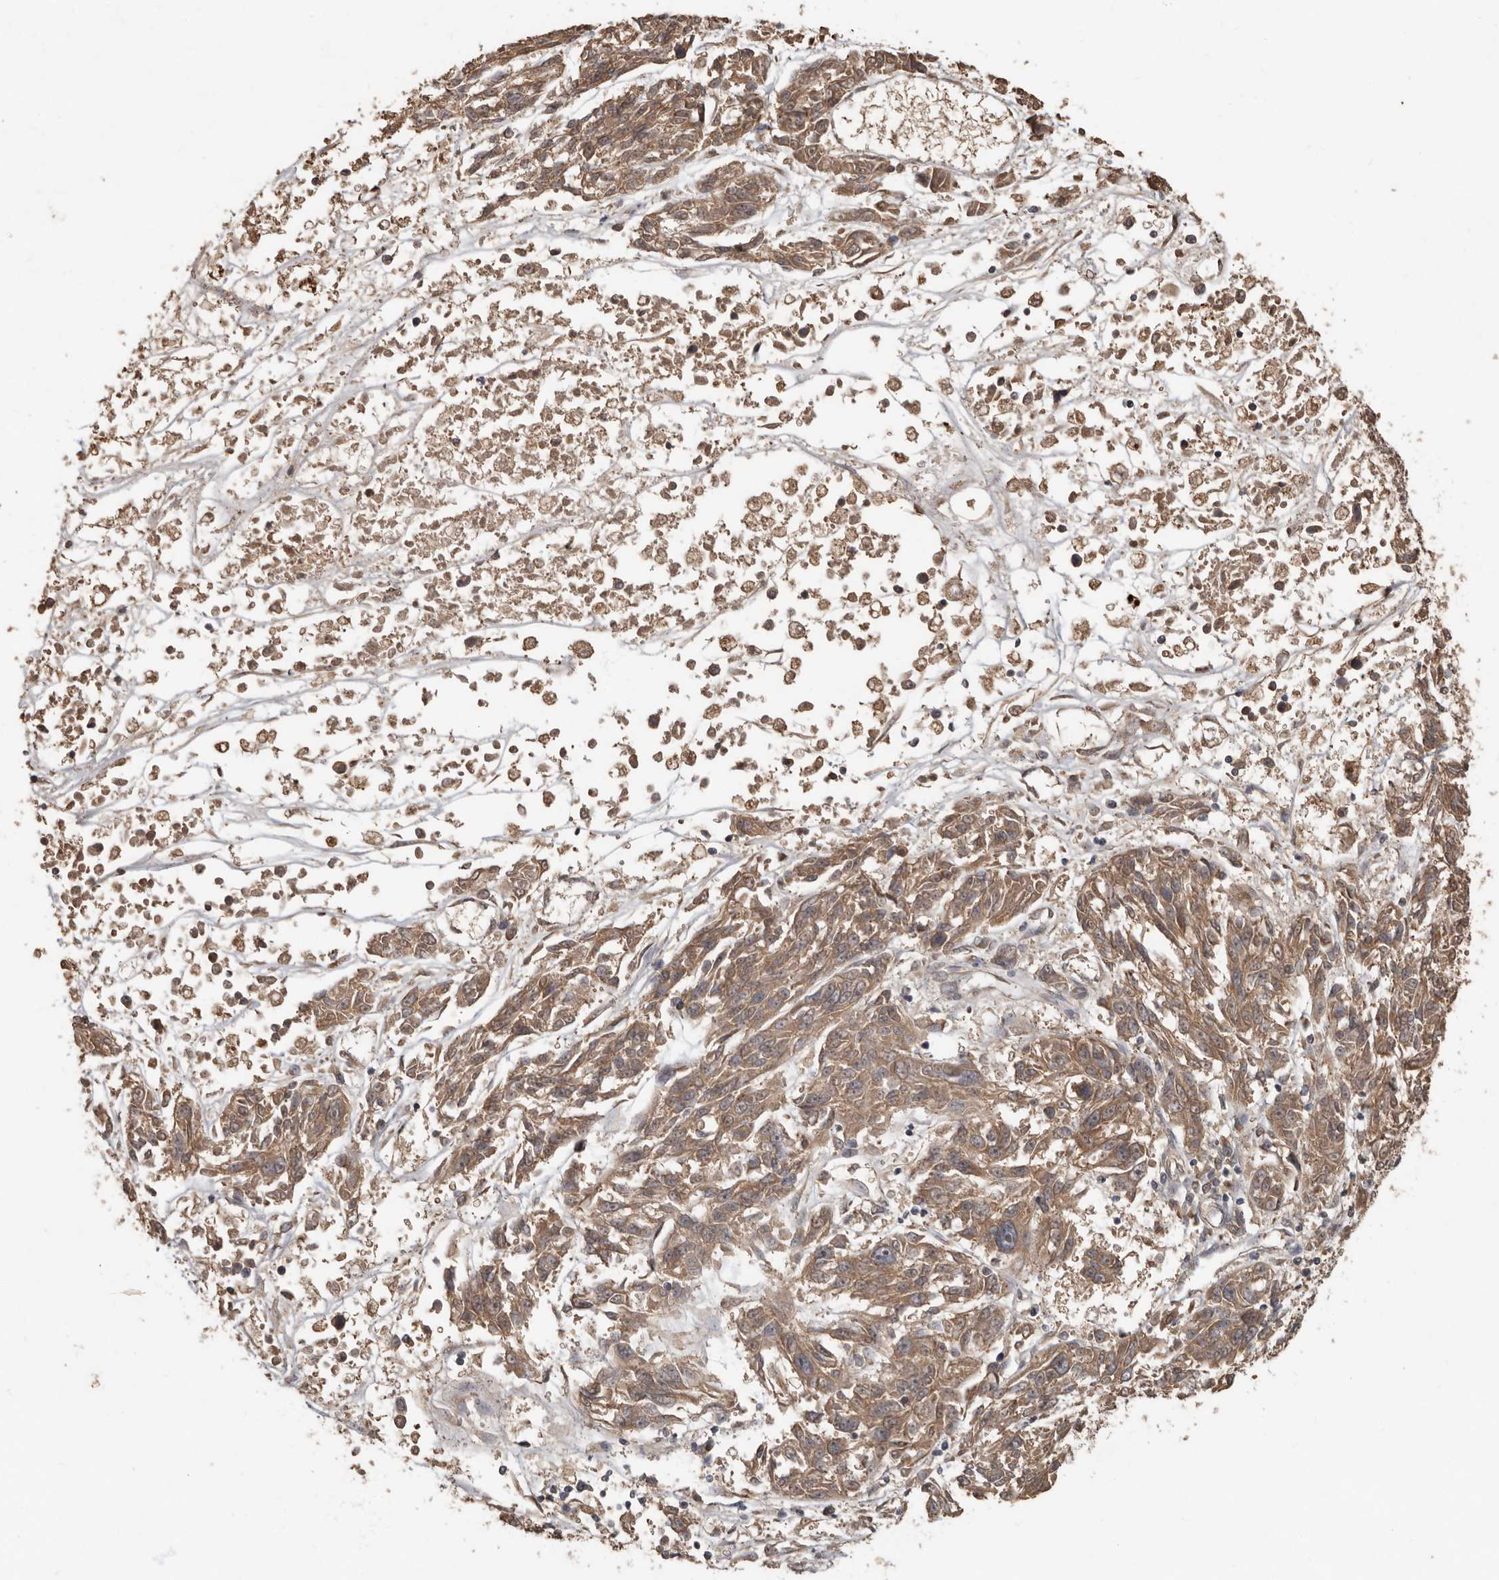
{"staining": {"intensity": "moderate", "quantity": ">75%", "location": "cytoplasmic/membranous"}, "tissue": "melanoma", "cell_type": "Tumor cells", "image_type": "cancer", "snomed": [{"axis": "morphology", "description": "Malignant melanoma, NOS"}, {"axis": "topography", "description": "Skin"}], "caption": "A medium amount of moderate cytoplasmic/membranous staining is present in approximately >75% of tumor cells in melanoma tissue.", "gene": "KIF26B", "patient": {"sex": "male", "age": 53}}